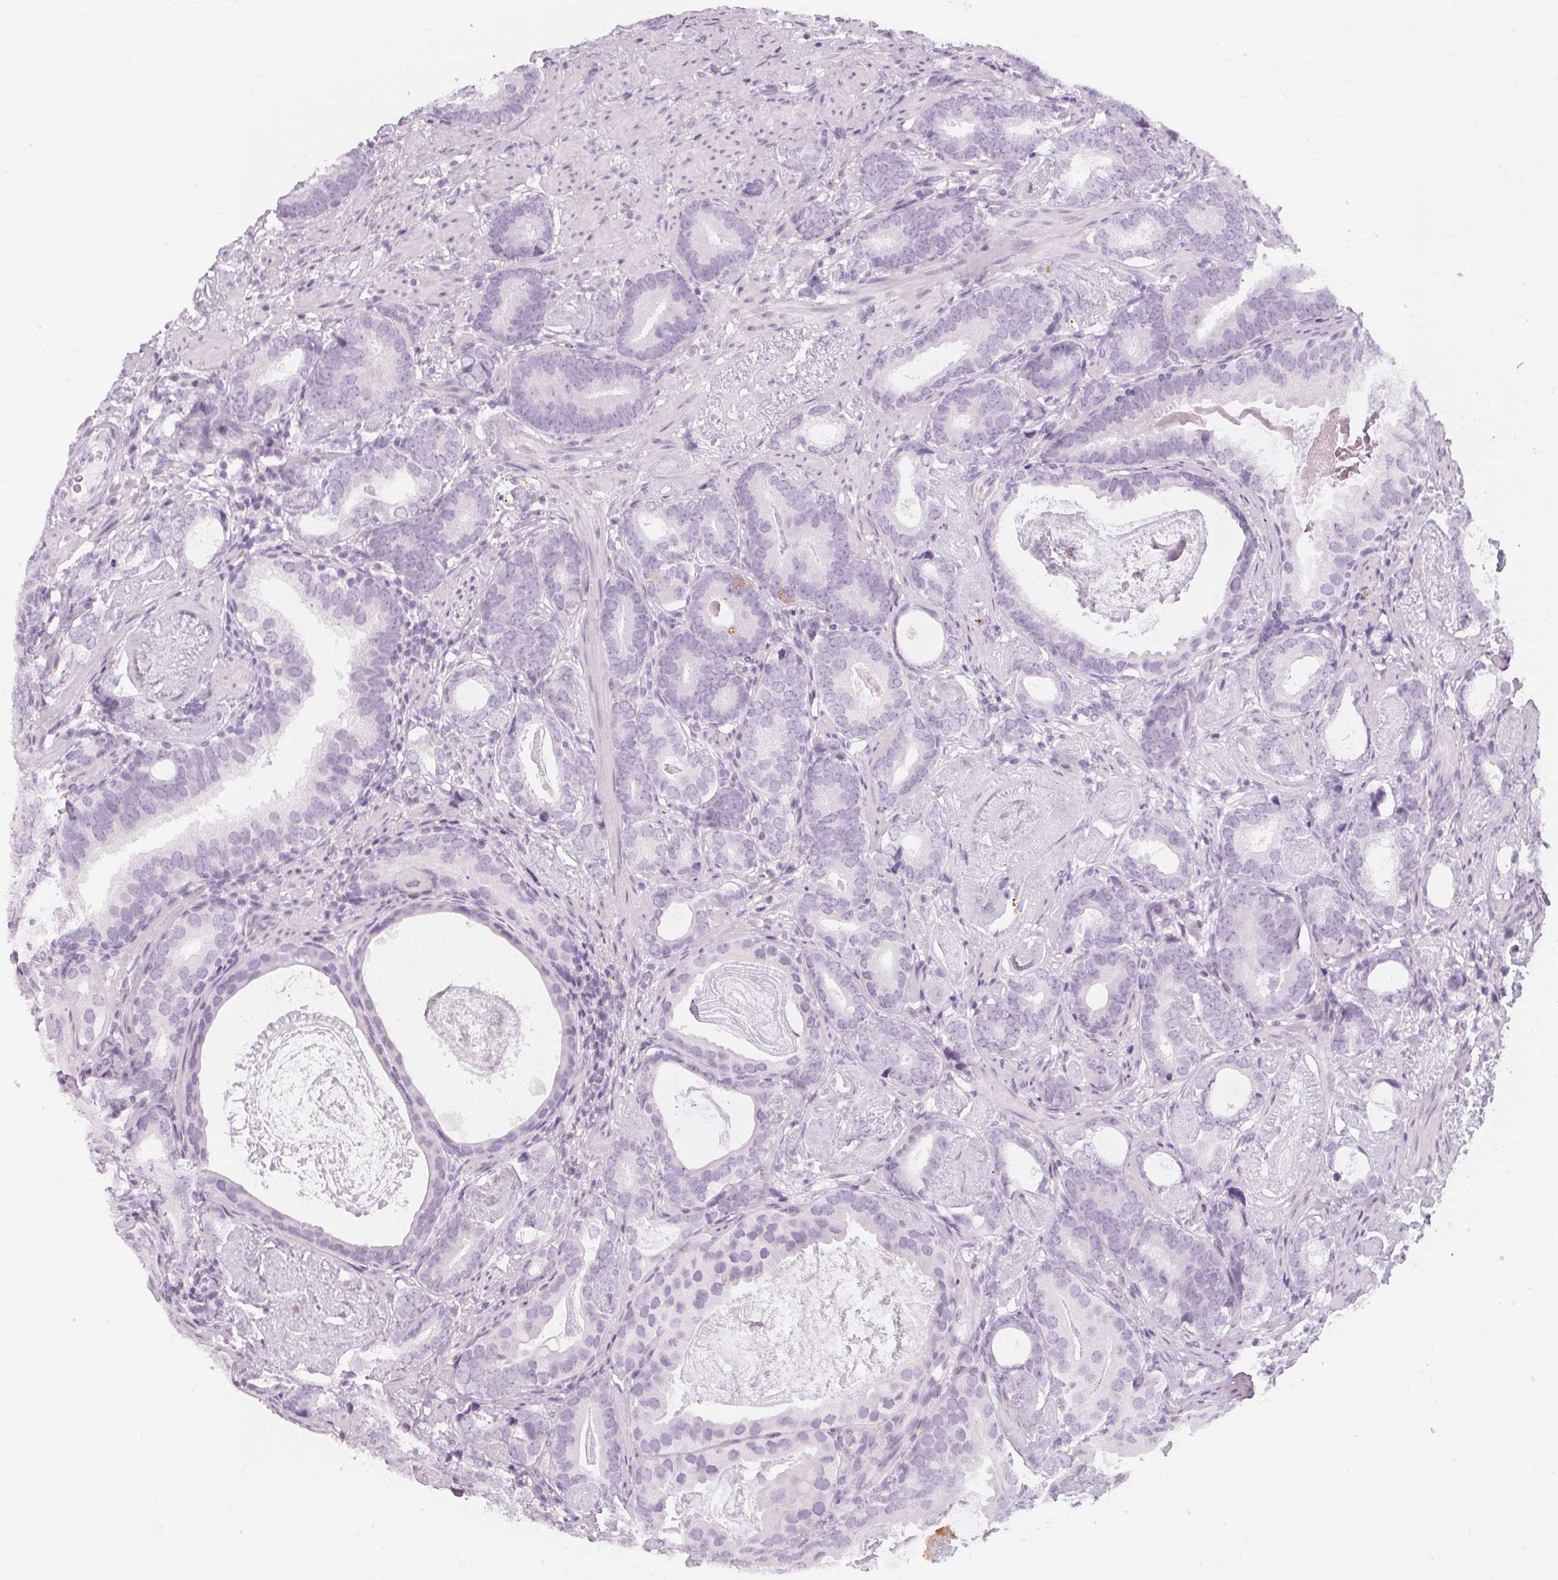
{"staining": {"intensity": "negative", "quantity": "none", "location": "none"}, "tissue": "prostate cancer", "cell_type": "Tumor cells", "image_type": "cancer", "snomed": [{"axis": "morphology", "description": "Adenocarcinoma, Low grade"}, {"axis": "topography", "description": "Prostate and seminal vesicle, NOS"}], "caption": "IHC micrograph of prostate cancer (adenocarcinoma (low-grade)) stained for a protein (brown), which reveals no staining in tumor cells.", "gene": "TFF1", "patient": {"sex": "male", "age": 71}}